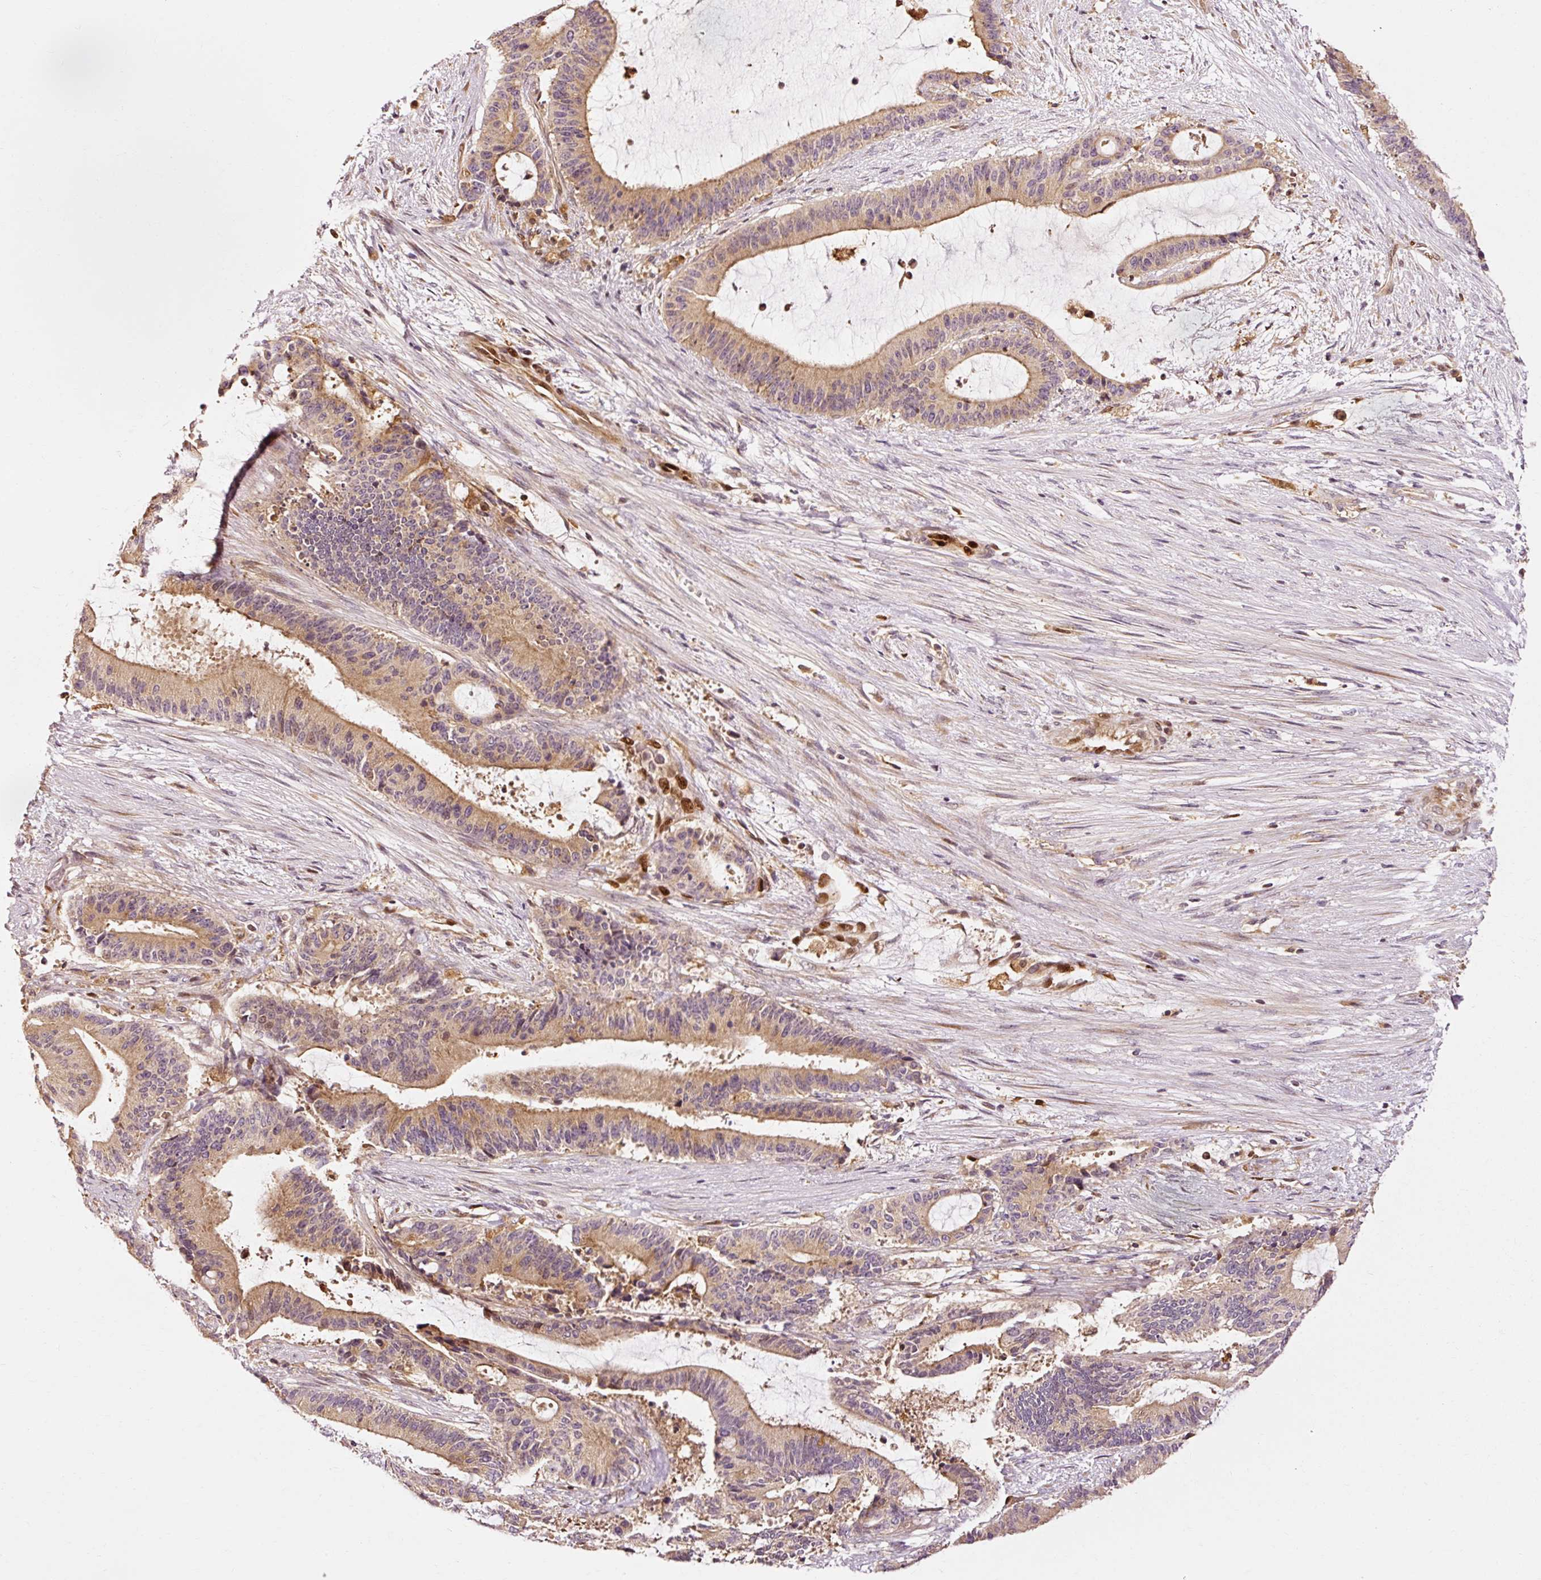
{"staining": {"intensity": "moderate", "quantity": "25%-75%", "location": "cytoplasmic/membranous"}, "tissue": "liver cancer", "cell_type": "Tumor cells", "image_type": "cancer", "snomed": [{"axis": "morphology", "description": "Normal tissue, NOS"}, {"axis": "morphology", "description": "Cholangiocarcinoma"}, {"axis": "topography", "description": "Liver"}, {"axis": "topography", "description": "Peripheral nerve tissue"}], "caption": "Immunohistochemical staining of liver cholangiocarcinoma displays medium levels of moderate cytoplasmic/membranous protein staining in about 25%-75% of tumor cells.", "gene": "NAPA", "patient": {"sex": "female", "age": 73}}